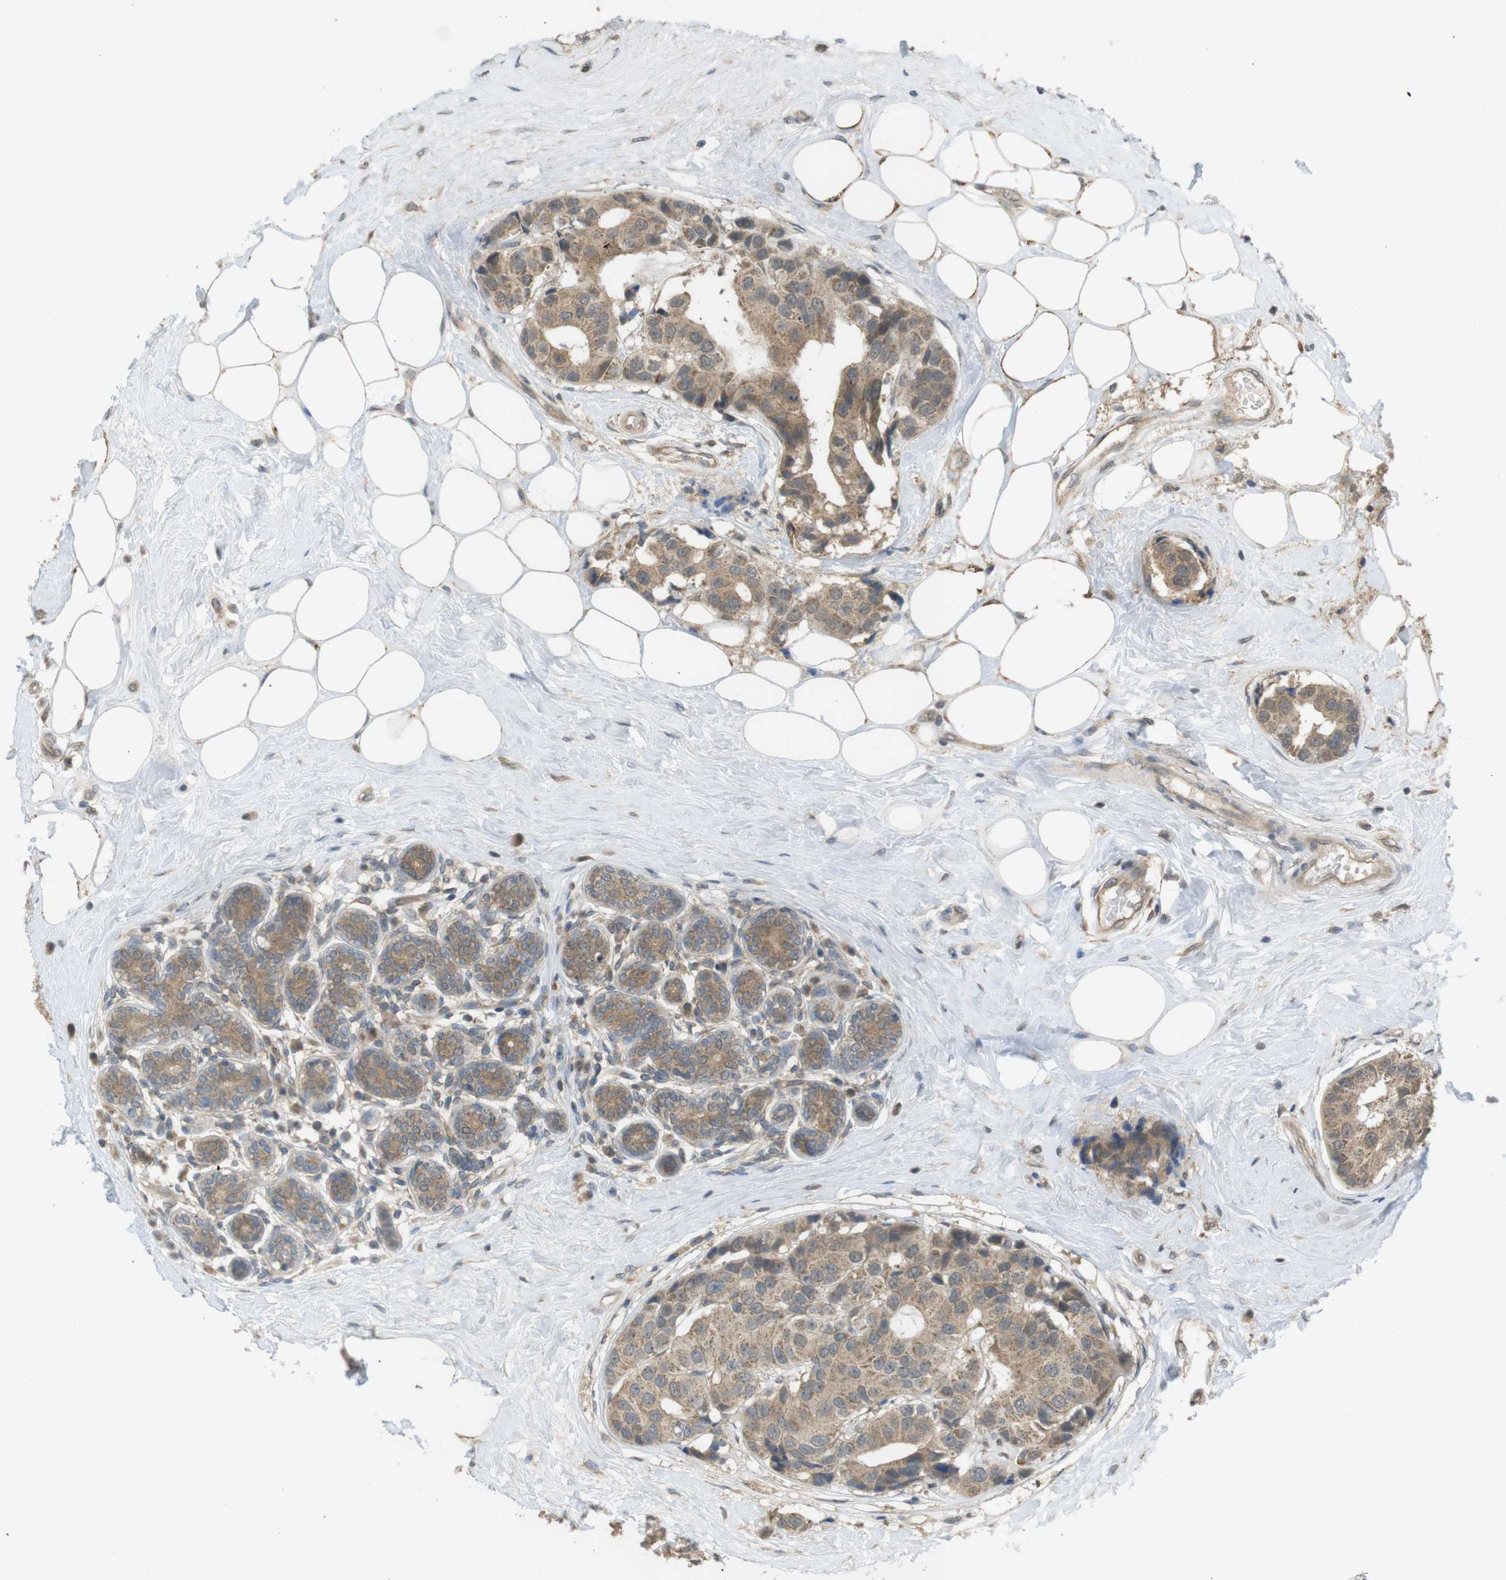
{"staining": {"intensity": "moderate", "quantity": ">75%", "location": "cytoplasmic/membranous"}, "tissue": "breast cancer", "cell_type": "Tumor cells", "image_type": "cancer", "snomed": [{"axis": "morphology", "description": "Normal tissue, NOS"}, {"axis": "morphology", "description": "Duct carcinoma"}, {"axis": "topography", "description": "Breast"}], "caption": "The image reveals immunohistochemical staining of infiltrating ductal carcinoma (breast). There is moderate cytoplasmic/membranous staining is seen in approximately >75% of tumor cells.", "gene": "RNF130", "patient": {"sex": "female", "age": 39}}